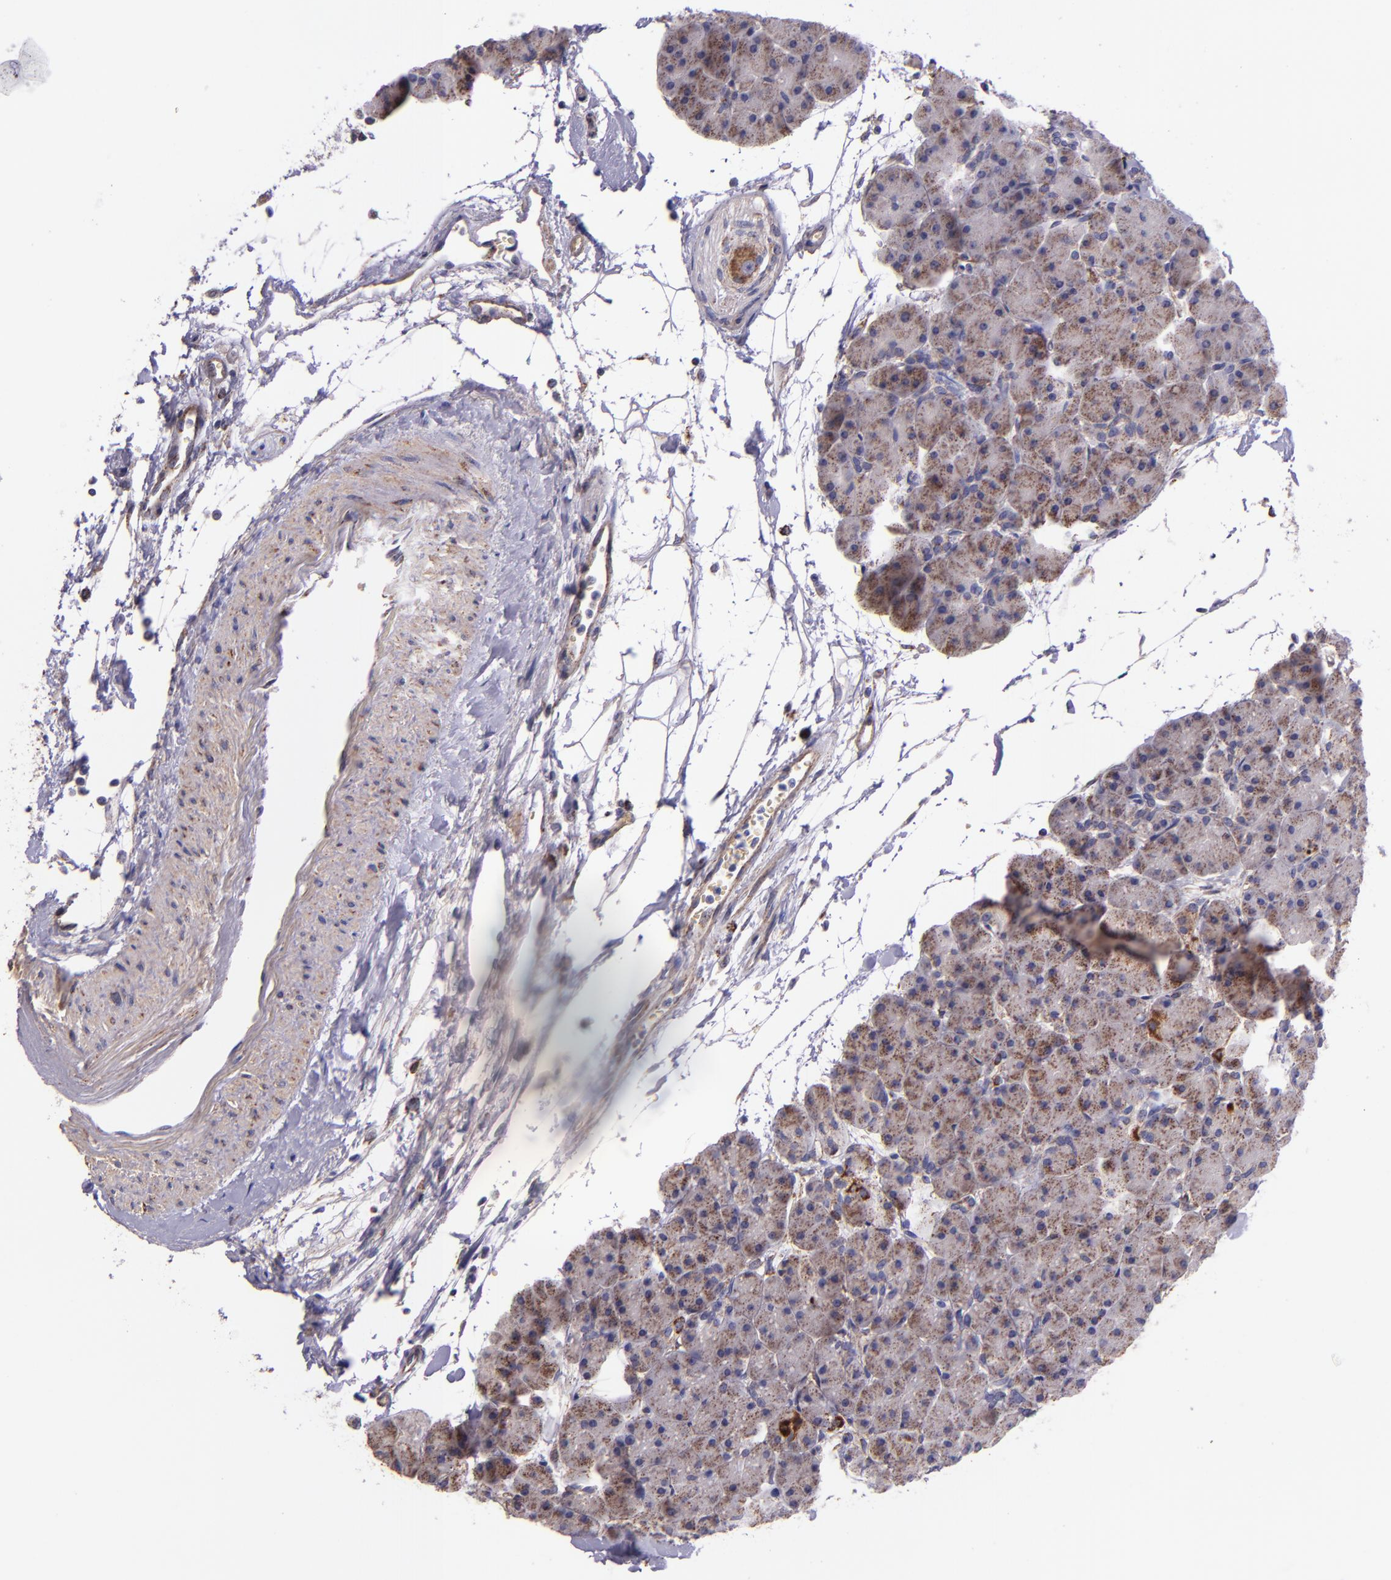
{"staining": {"intensity": "moderate", "quantity": ">75%", "location": "cytoplasmic/membranous"}, "tissue": "pancreas", "cell_type": "Exocrine glandular cells", "image_type": "normal", "snomed": [{"axis": "morphology", "description": "Normal tissue, NOS"}, {"axis": "topography", "description": "Pancreas"}], "caption": "Normal pancreas was stained to show a protein in brown. There is medium levels of moderate cytoplasmic/membranous expression in about >75% of exocrine glandular cells.", "gene": "IDH3G", "patient": {"sex": "male", "age": 66}}